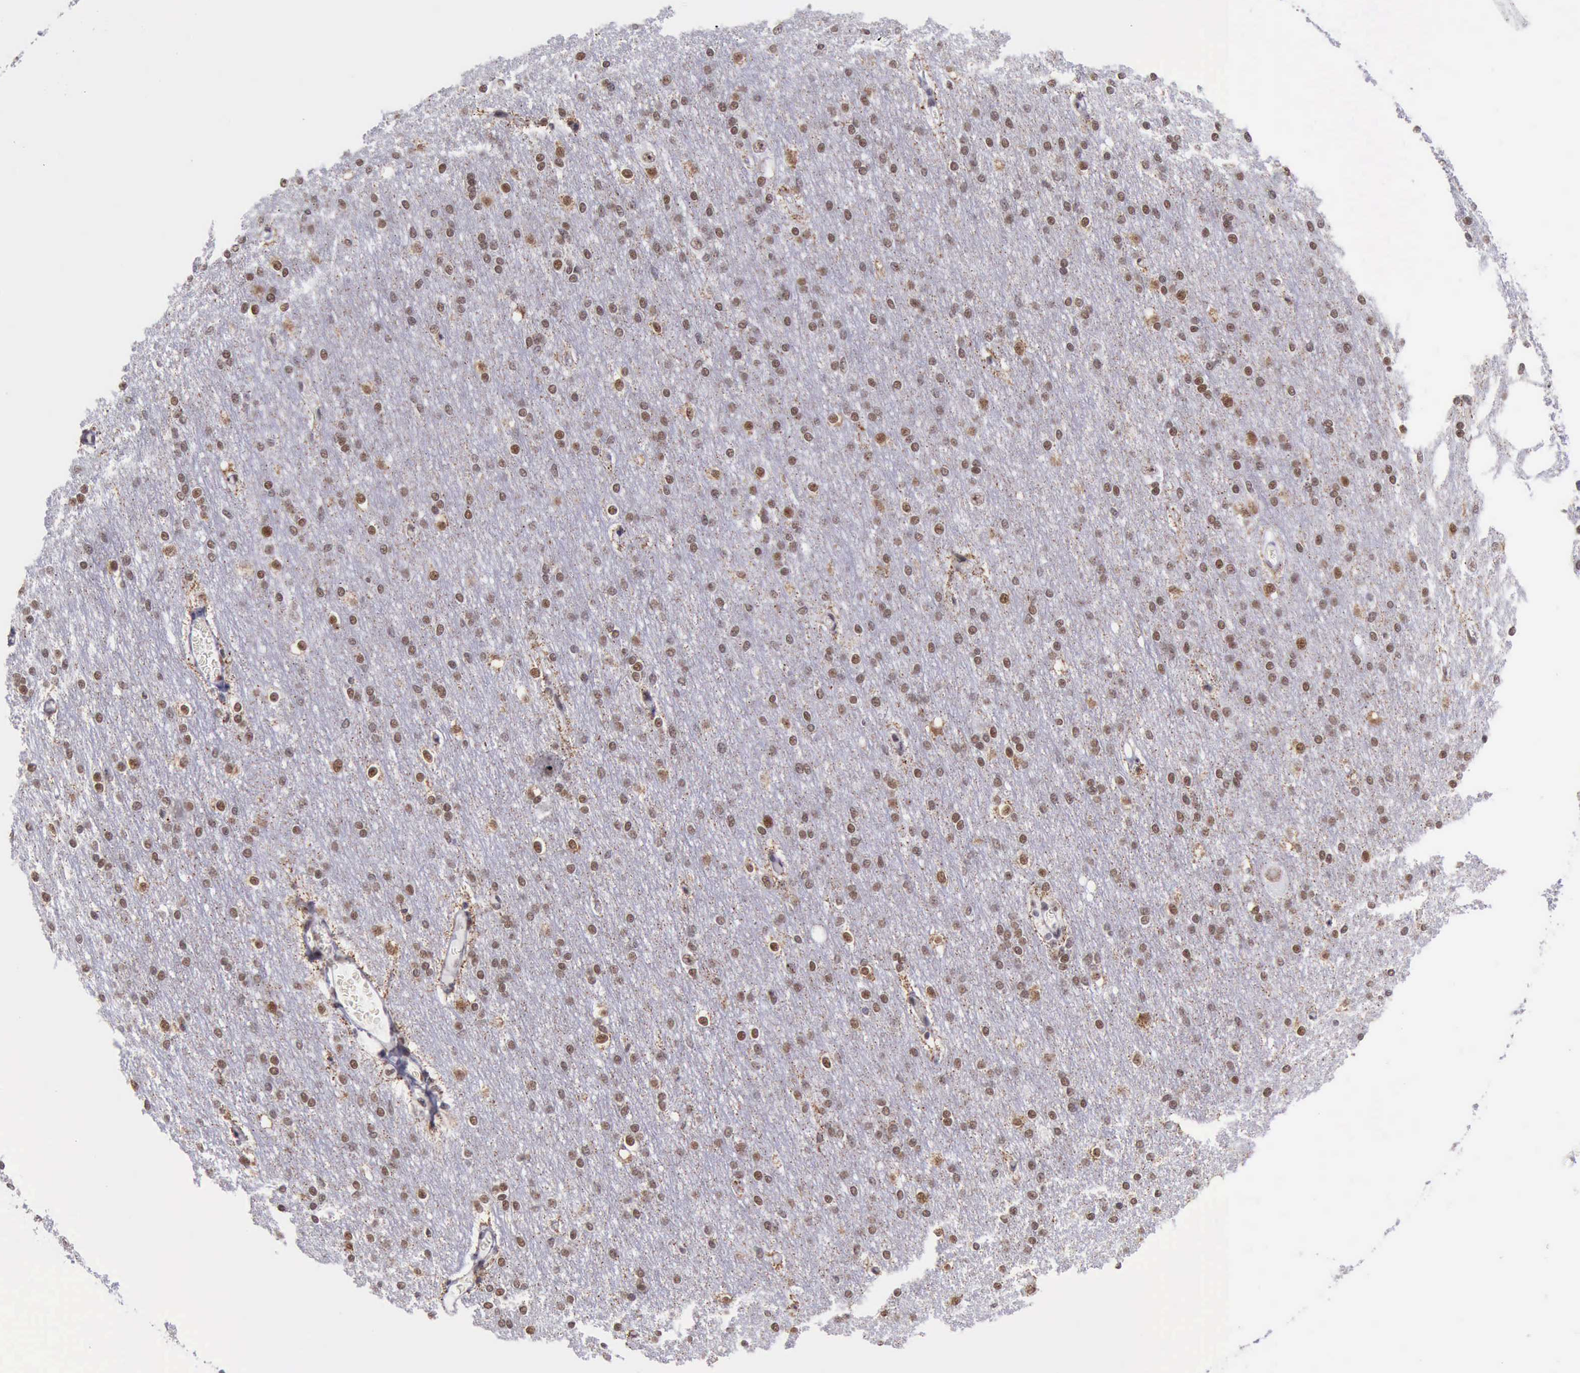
{"staining": {"intensity": "negative", "quantity": "none", "location": "none"}, "tissue": "cerebral cortex", "cell_type": "Endothelial cells", "image_type": "normal", "snomed": [{"axis": "morphology", "description": "Normal tissue, NOS"}, {"axis": "morphology", "description": "Inflammation, NOS"}, {"axis": "topography", "description": "Cerebral cortex"}], "caption": "Protein analysis of normal cerebral cortex reveals no significant positivity in endothelial cells.", "gene": "ERCC4", "patient": {"sex": "male", "age": 6}}